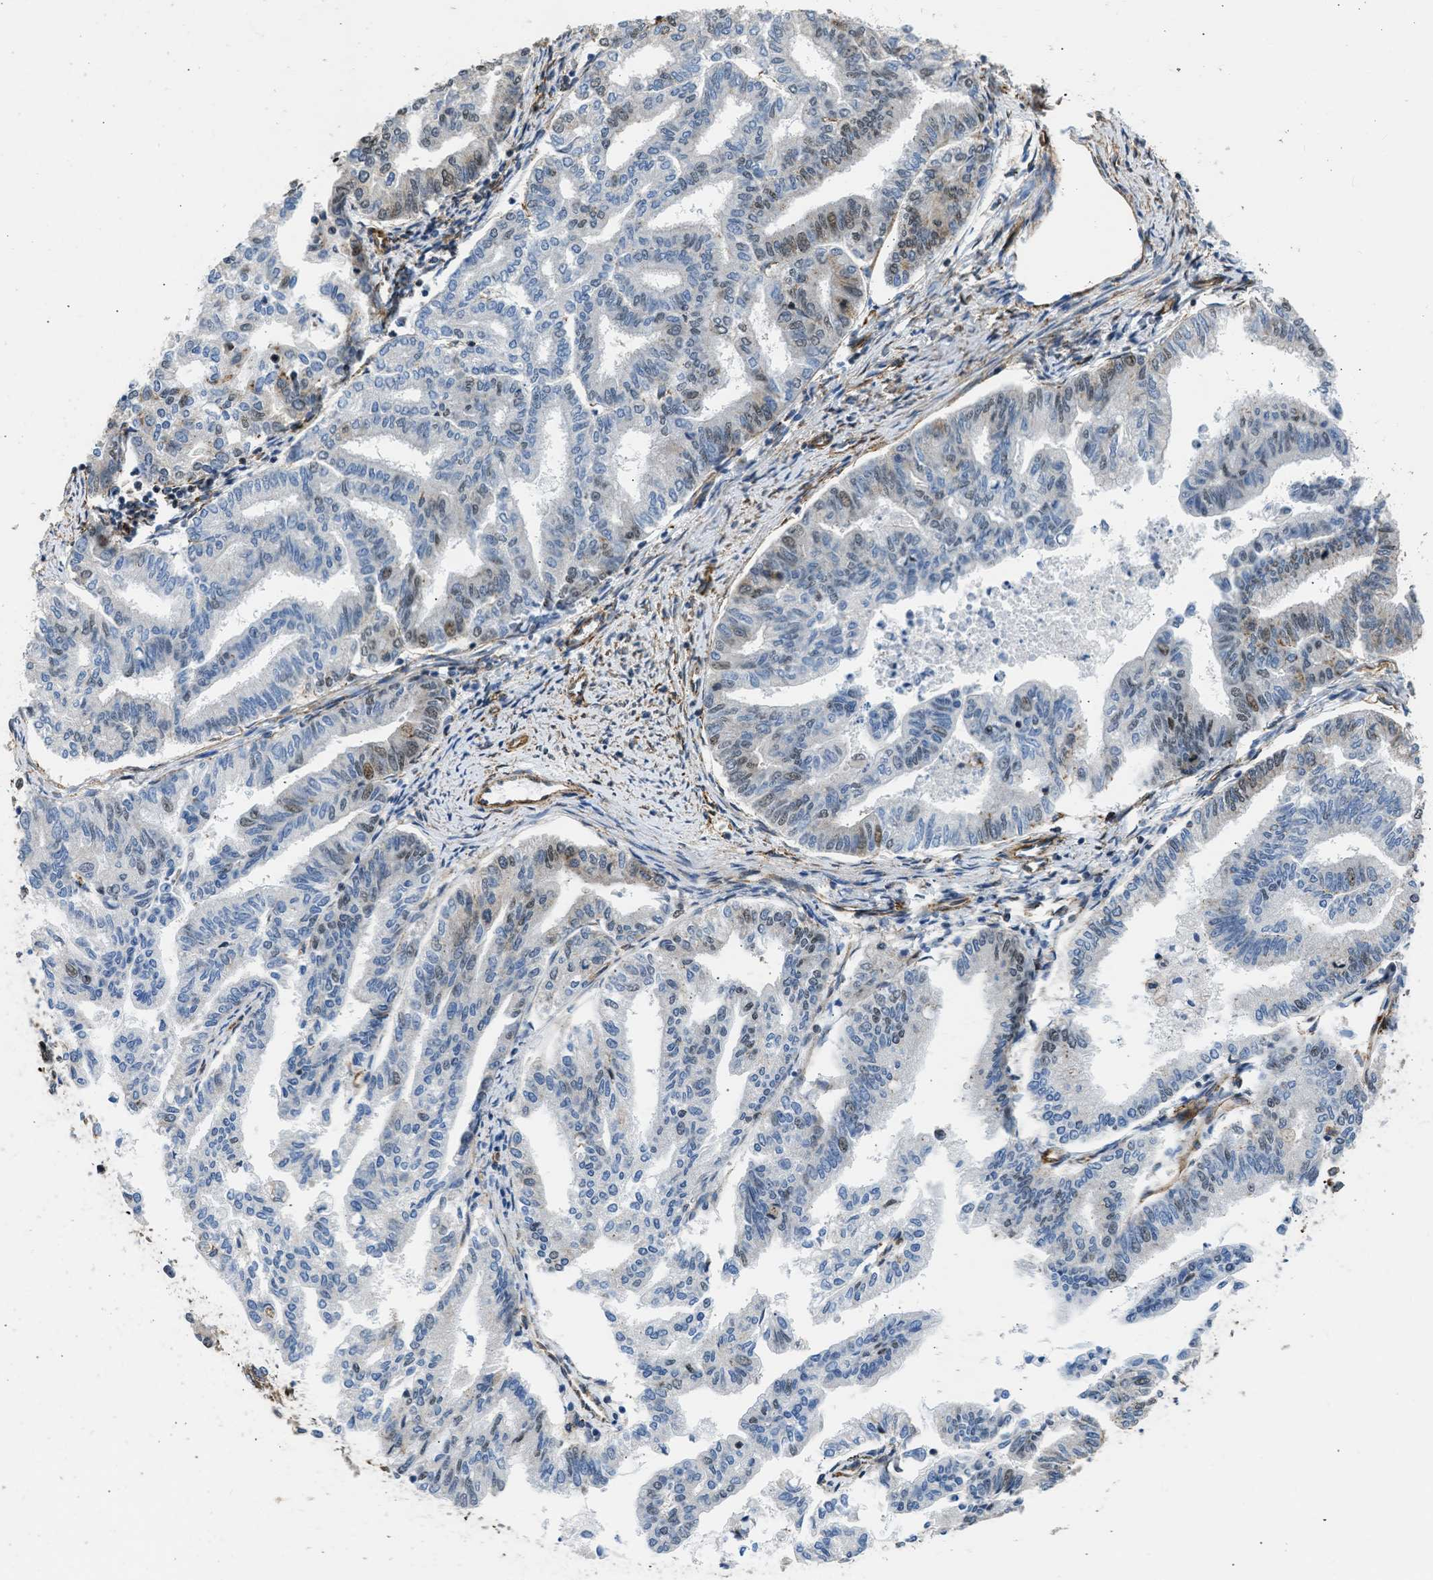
{"staining": {"intensity": "moderate", "quantity": "<25%", "location": "nuclear"}, "tissue": "endometrial cancer", "cell_type": "Tumor cells", "image_type": "cancer", "snomed": [{"axis": "morphology", "description": "Adenocarcinoma, NOS"}, {"axis": "topography", "description": "Endometrium"}], "caption": "Endometrial cancer (adenocarcinoma) stained with DAB immunohistochemistry exhibits low levels of moderate nuclear positivity in approximately <25% of tumor cells. Nuclei are stained in blue.", "gene": "SEPTIN2", "patient": {"sex": "female", "age": 79}}